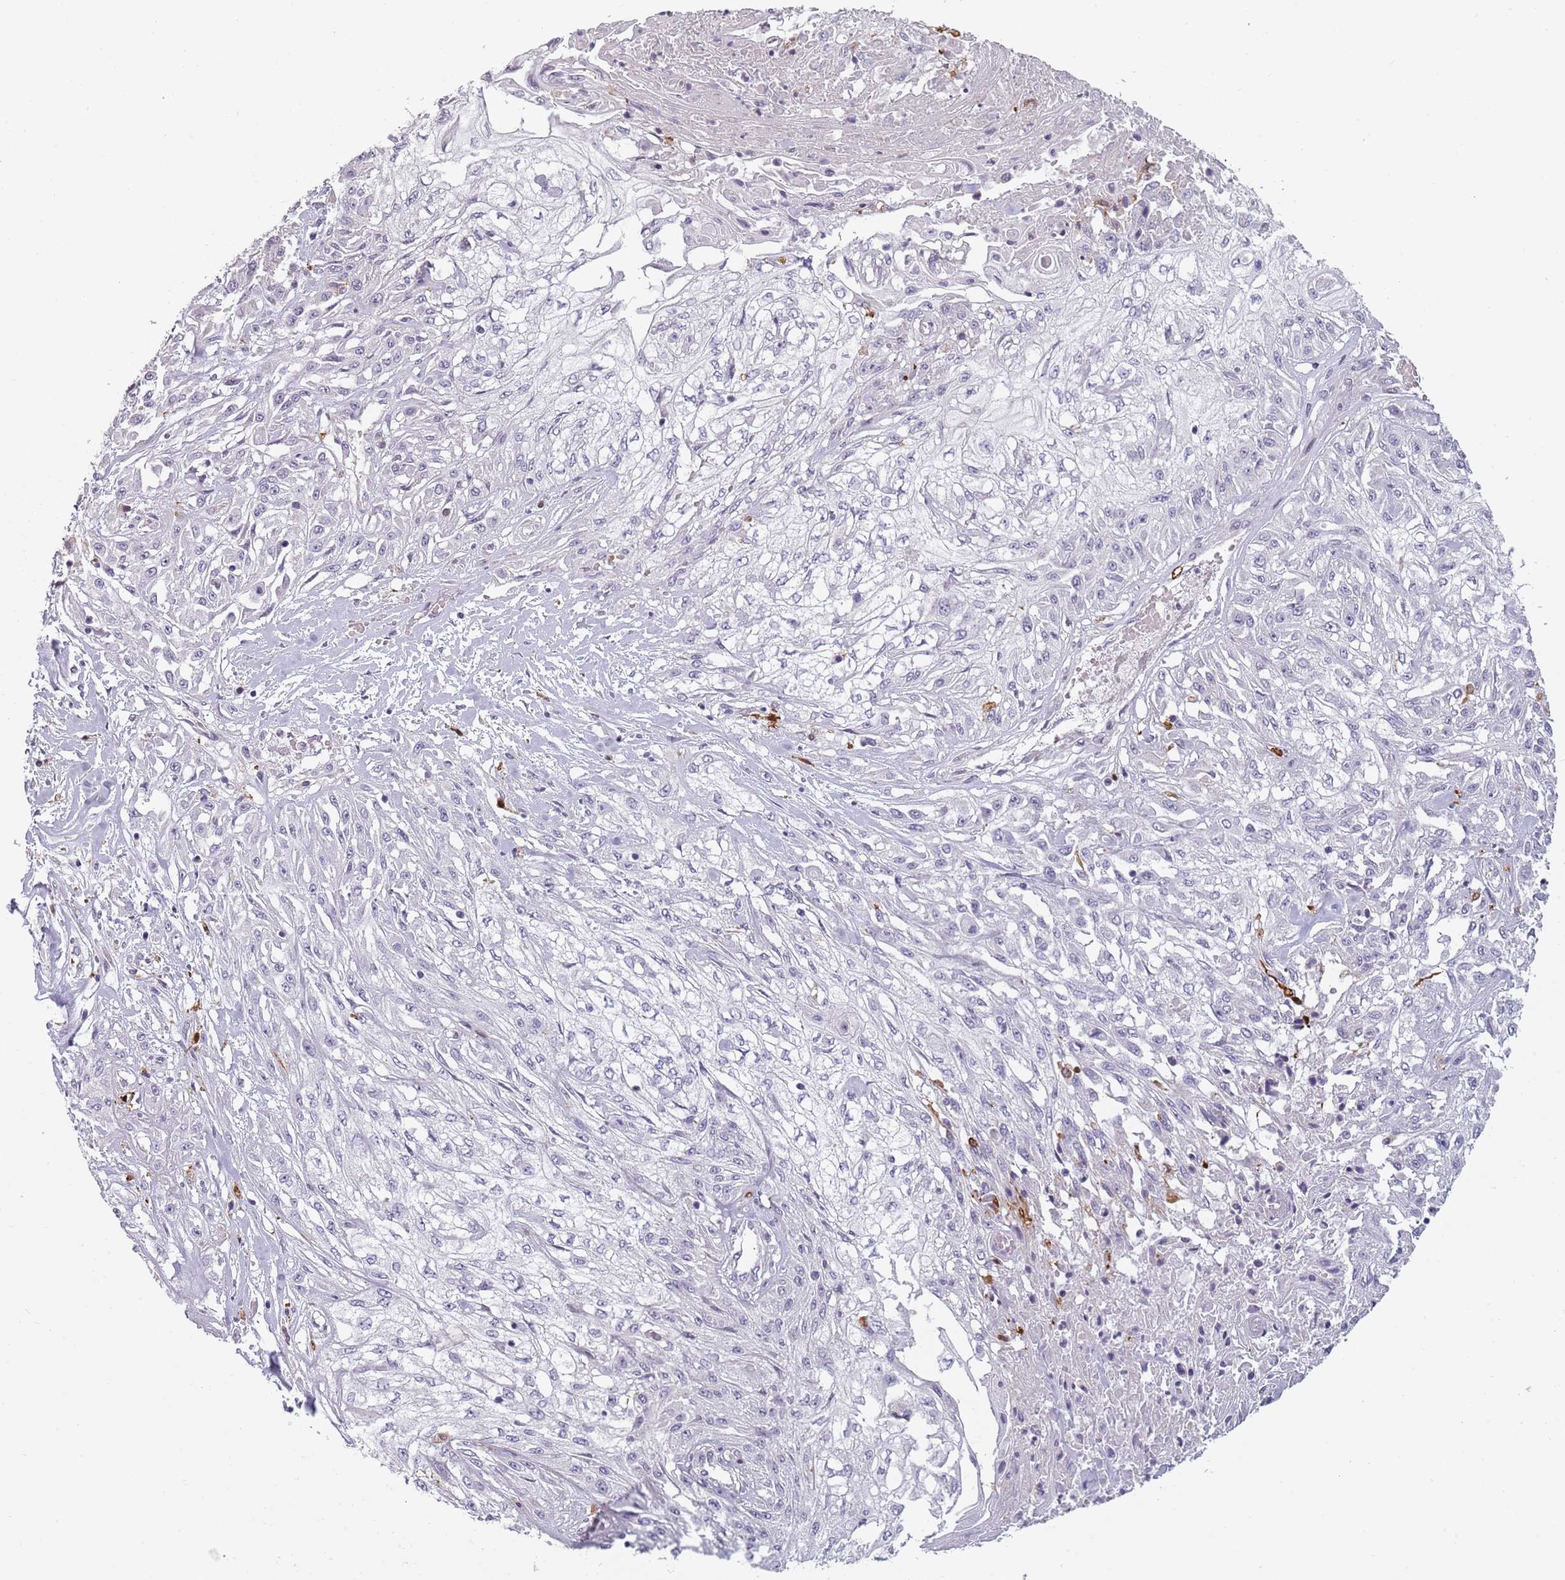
{"staining": {"intensity": "negative", "quantity": "none", "location": "none"}, "tissue": "skin cancer", "cell_type": "Tumor cells", "image_type": "cancer", "snomed": [{"axis": "morphology", "description": "Squamous cell carcinoma, NOS"}, {"axis": "morphology", "description": "Squamous cell carcinoma, metastatic, NOS"}, {"axis": "topography", "description": "Skin"}, {"axis": "topography", "description": "Lymph node"}], "caption": "This is a micrograph of immunohistochemistry (IHC) staining of skin metastatic squamous cell carcinoma, which shows no expression in tumor cells. (Brightfield microscopy of DAB (3,3'-diaminobenzidine) immunohistochemistry (IHC) at high magnification).", "gene": "CC2D2B", "patient": {"sex": "male", "age": 75}}